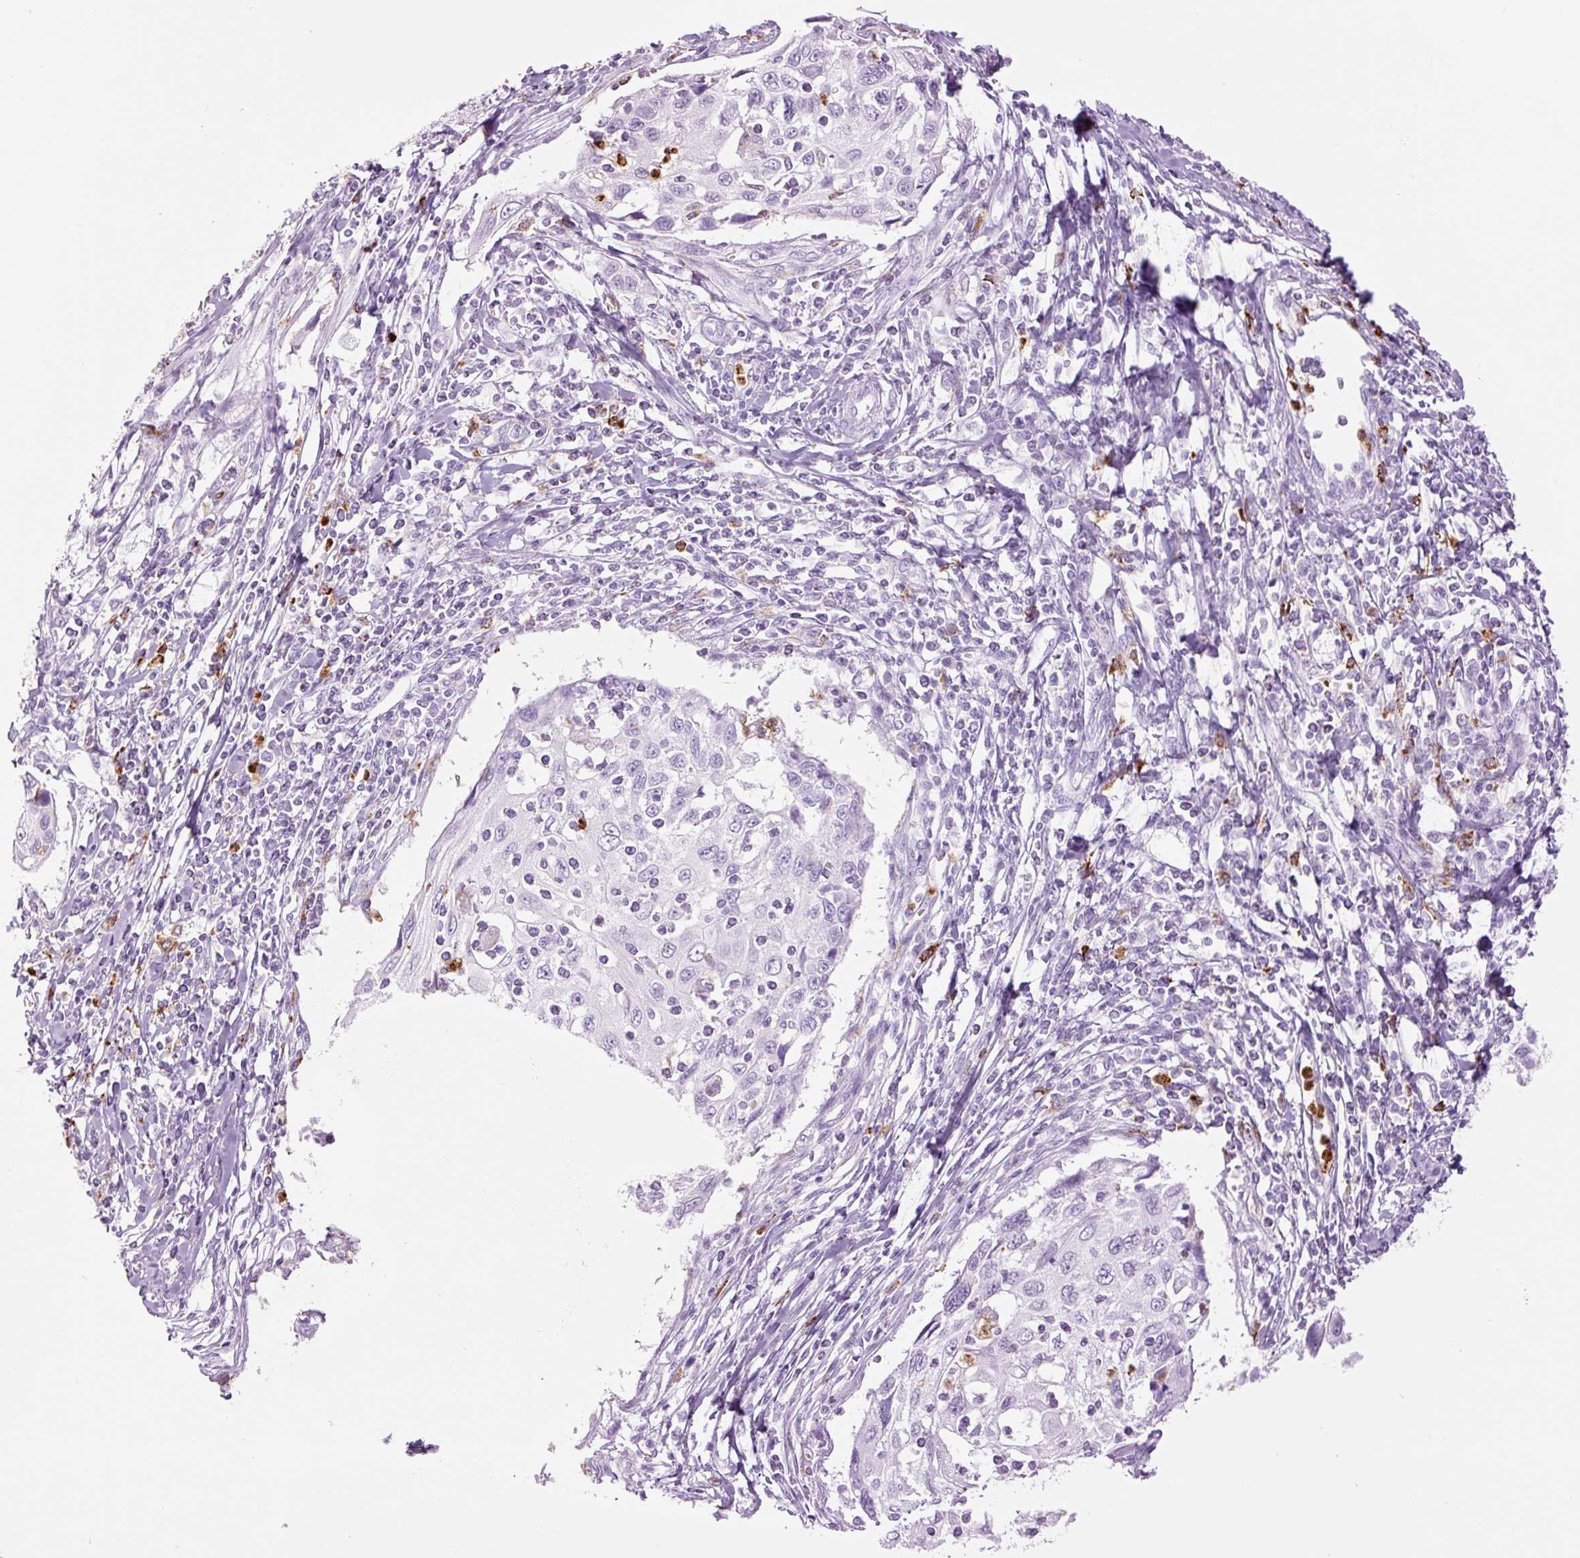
{"staining": {"intensity": "negative", "quantity": "none", "location": "none"}, "tissue": "cervical cancer", "cell_type": "Tumor cells", "image_type": "cancer", "snomed": [{"axis": "morphology", "description": "Squamous cell carcinoma, NOS"}, {"axis": "topography", "description": "Cervix"}], "caption": "This is an immunohistochemistry (IHC) photomicrograph of human squamous cell carcinoma (cervical). There is no positivity in tumor cells.", "gene": "LYZ", "patient": {"sex": "female", "age": 70}}